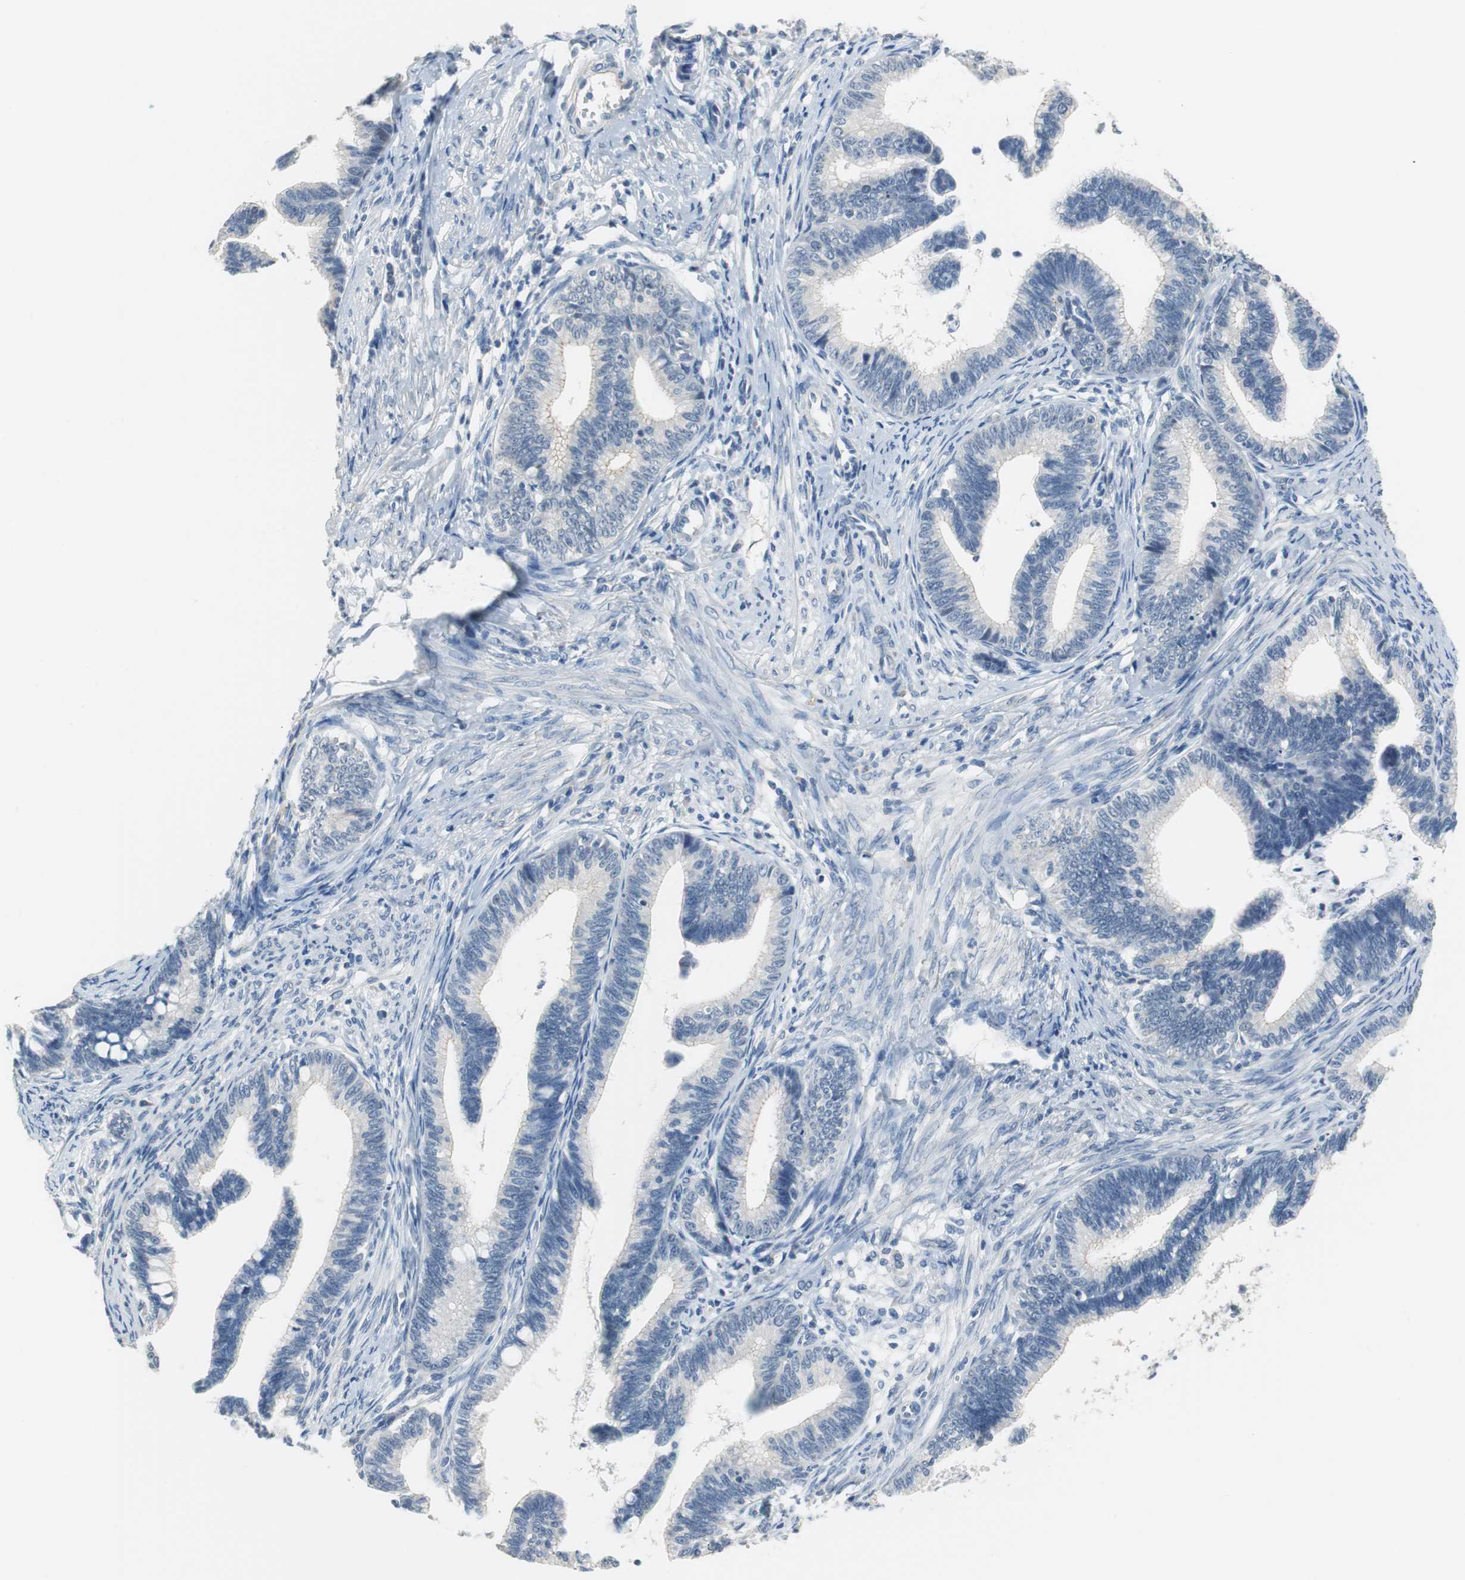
{"staining": {"intensity": "negative", "quantity": "none", "location": "none"}, "tissue": "cervical cancer", "cell_type": "Tumor cells", "image_type": "cancer", "snomed": [{"axis": "morphology", "description": "Adenocarcinoma, NOS"}, {"axis": "topography", "description": "Cervix"}], "caption": "IHC histopathology image of human adenocarcinoma (cervical) stained for a protein (brown), which shows no expression in tumor cells. (IHC, brightfield microscopy, high magnification).", "gene": "MUC7", "patient": {"sex": "female", "age": 36}}